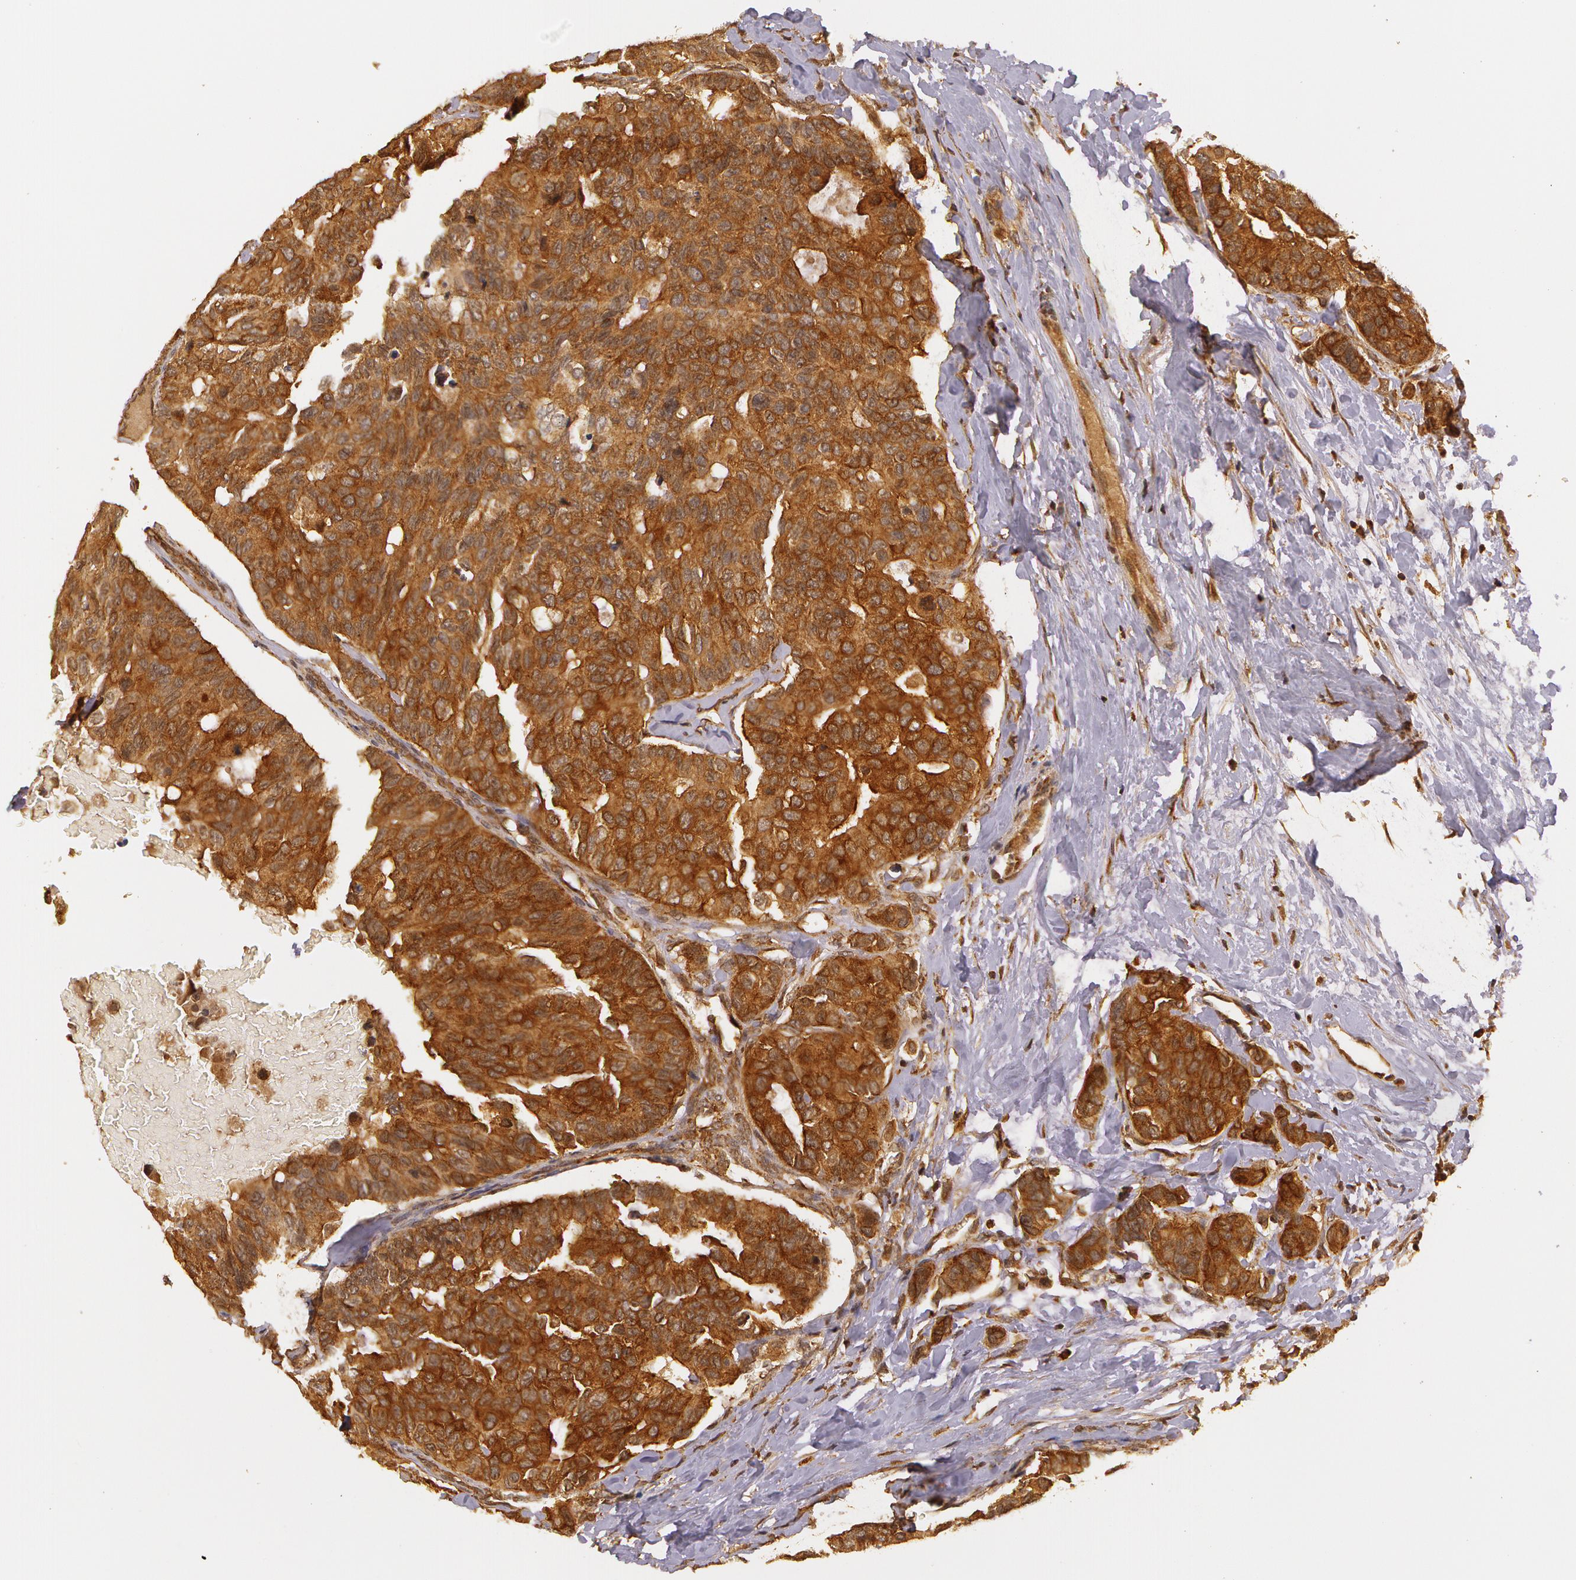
{"staining": {"intensity": "strong", "quantity": ">75%", "location": "cytoplasmic/membranous"}, "tissue": "breast cancer", "cell_type": "Tumor cells", "image_type": "cancer", "snomed": [{"axis": "morphology", "description": "Duct carcinoma"}, {"axis": "topography", "description": "Breast"}], "caption": "Breast invasive ductal carcinoma stained with DAB (3,3'-diaminobenzidine) immunohistochemistry (IHC) shows high levels of strong cytoplasmic/membranous staining in approximately >75% of tumor cells.", "gene": "ASCC2", "patient": {"sex": "female", "age": 69}}